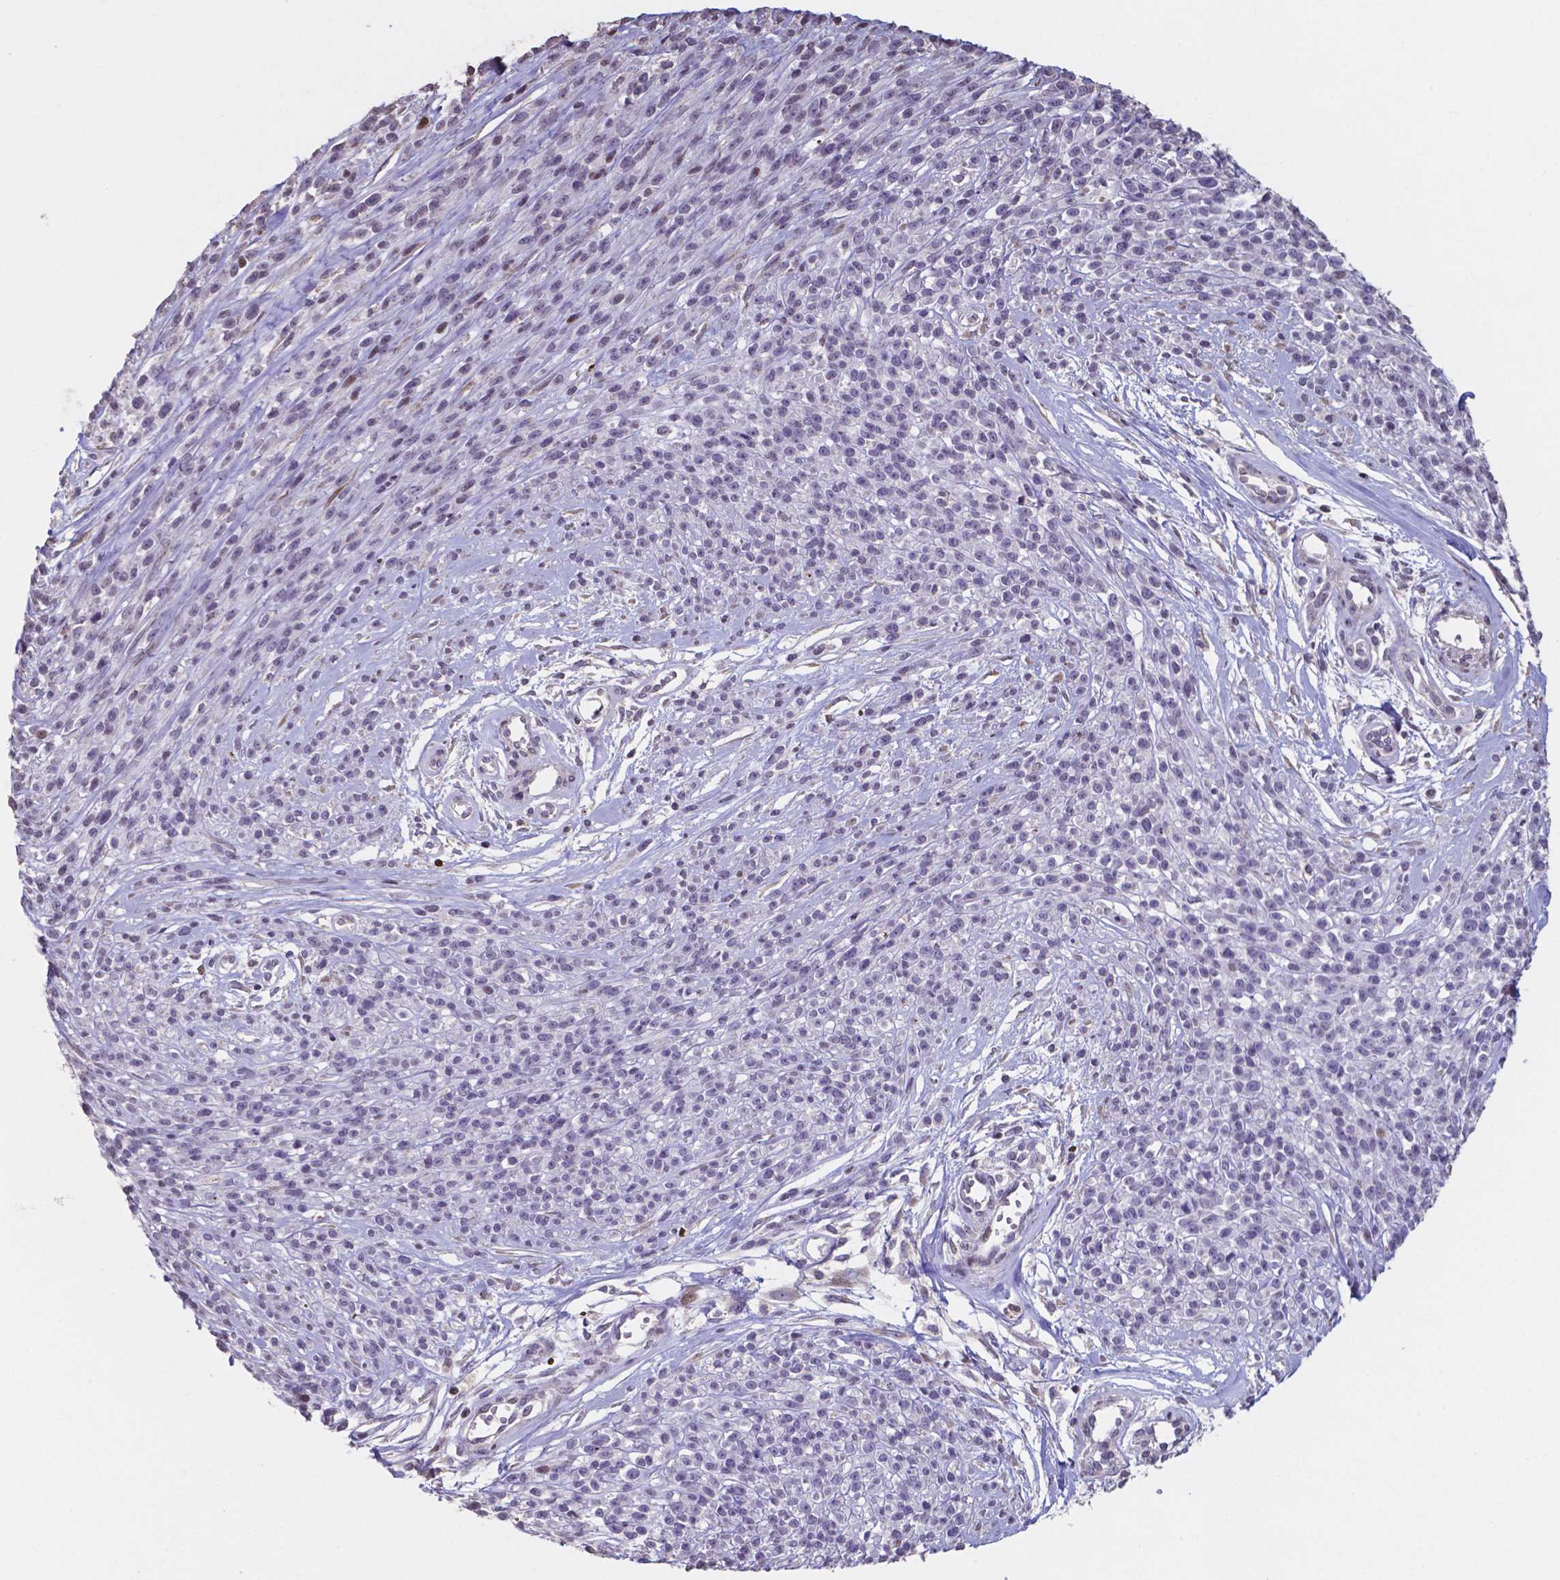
{"staining": {"intensity": "negative", "quantity": "none", "location": "none"}, "tissue": "melanoma", "cell_type": "Tumor cells", "image_type": "cancer", "snomed": [{"axis": "morphology", "description": "Malignant melanoma, NOS"}, {"axis": "topography", "description": "Skin"}, {"axis": "topography", "description": "Skin of trunk"}], "caption": "This is an immunohistochemistry histopathology image of human melanoma. There is no positivity in tumor cells.", "gene": "MLC1", "patient": {"sex": "male", "age": 74}}